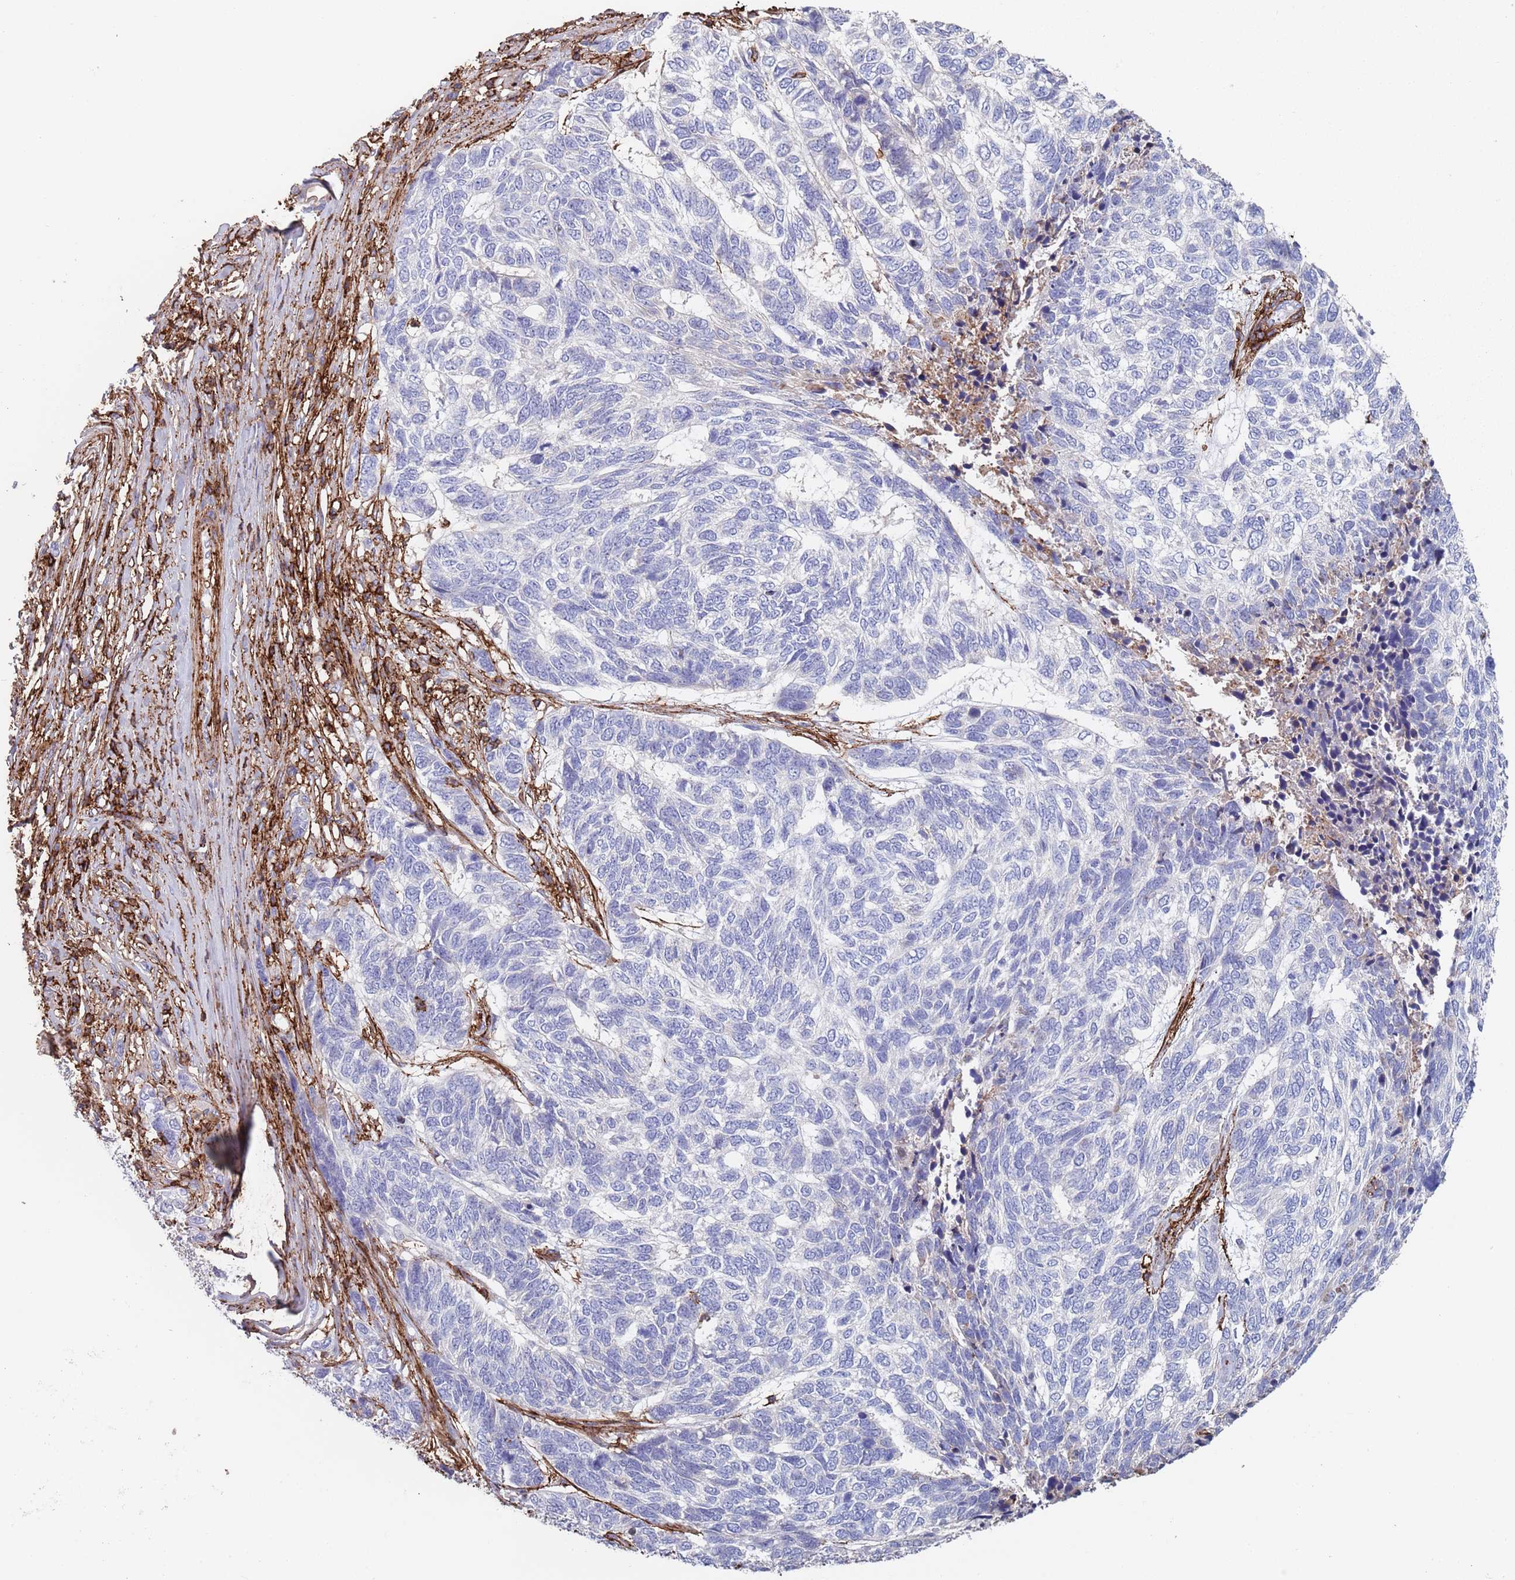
{"staining": {"intensity": "negative", "quantity": "none", "location": "none"}, "tissue": "skin cancer", "cell_type": "Tumor cells", "image_type": "cancer", "snomed": [{"axis": "morphology", "description": "Basal cell carcinoma"}, {"axis": "topography", "description": "Skin"}], "caption": "This is a photomicrograph of immunohistochemistry (IHC) staining of skin cancer, which shows no expression in tumor cells. The staining is performed using DAB (3,3'-diaminobenzidine) brown chromogen with nuclei counter-stained in using hematoxylin.", "gene": "RNF144A", "patient": {"sex": "female", "age": 65}}